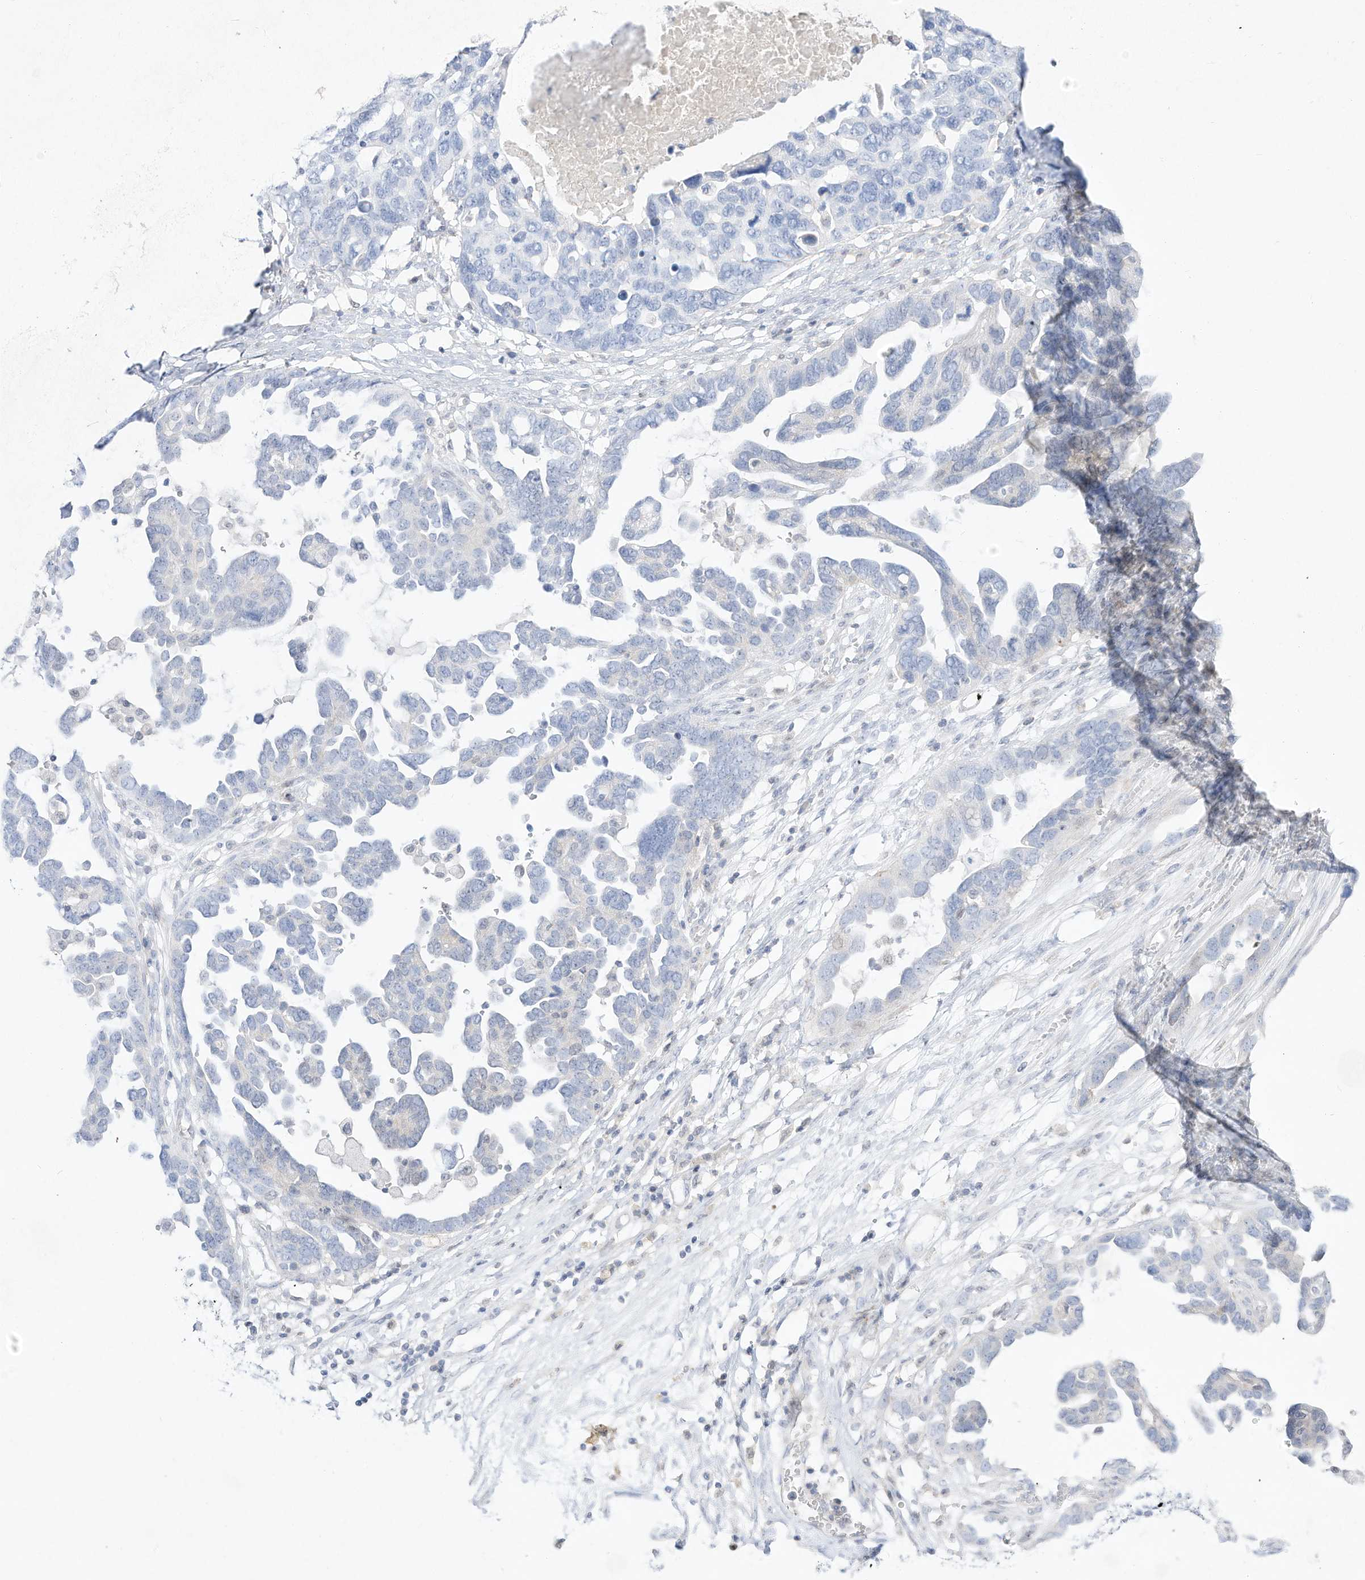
{"staining": {"intensity": "negative", "quantity": "none", "location": "none"}, "tissue": "ovarian cancer", "cell_type": "Tumor cells", "image_type": "cancer", "snomed": [{"axis": "morphology", "description": "Cystadenocarcinoma, serous, NOS"}, {"axis": "topography", "description": "Ovary"}], "caption": "A micrograph of human ovarian serous cystadenocarcinoma is negative for staining in tumor cells.", "gene": "DMKN", "patient": {"sex": "female", "age": 54}}